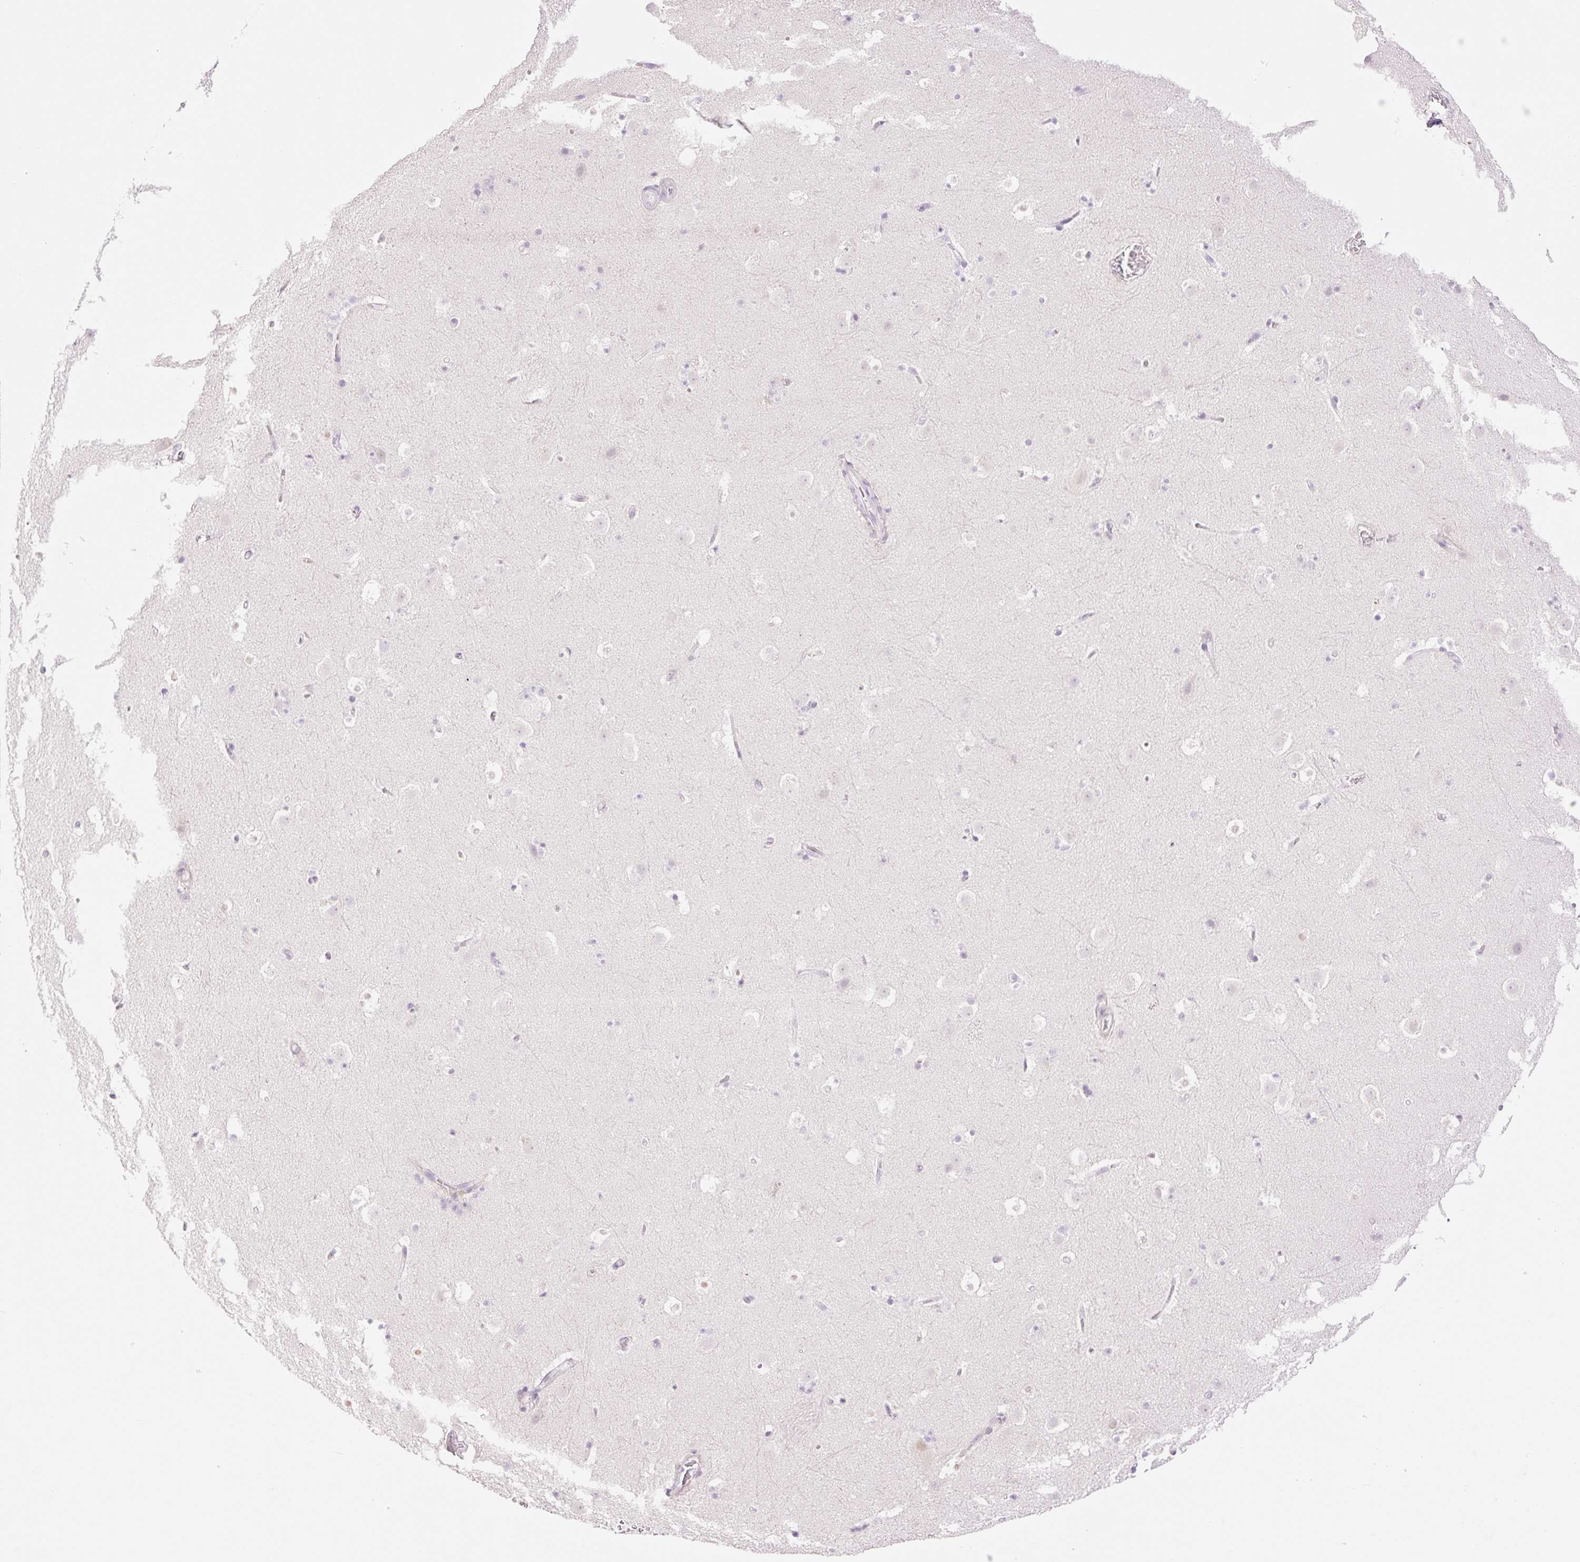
{"staining": {"intensity": "negative", "quantity": "none", "location": "none"}, "tissue": "caudate", "cell_type": "Glial cells", "image_type": "normal", "snomed": [{"axis": "morphology", "description": "Normal tissue, NOS"}, {"axis": "topography", "description": "Lateral ventricle wall"}], "caption": "High power microscopy micrograph of an immunohistochemistry image of unremarkable caudate, revealing no significant positivity in glial cells.", "gene": "COL5A1", "patient": {"sex": "male", "age": 37}}